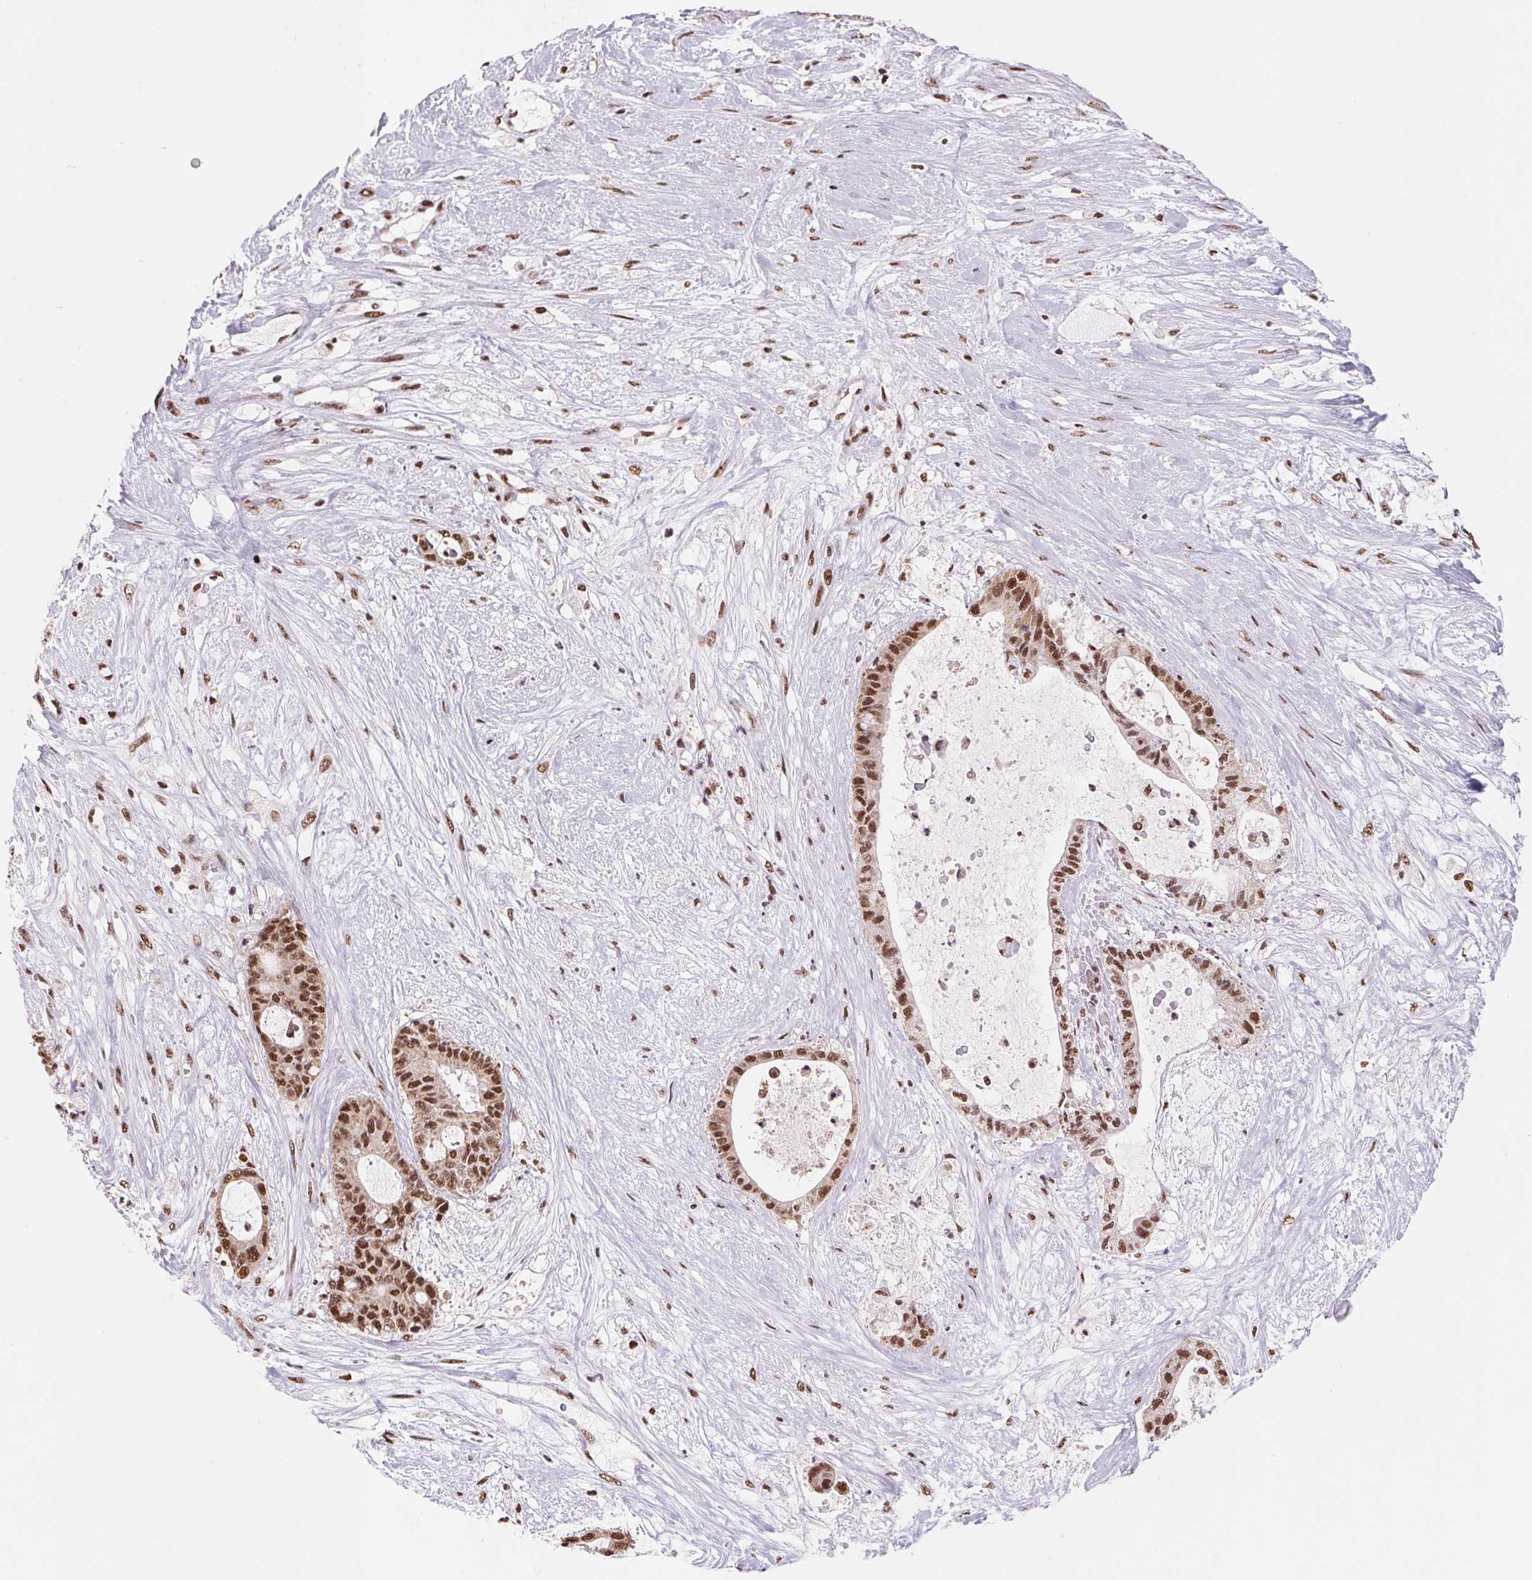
{"staining": {"intensity": "strong", "quantity": ">75%", "location": "nuclear"}, "tissue": "liver cancer", "cell_type": "Tumor cells", "image_type": "cancer", "snomed": [{"axis": "morphology", "description": "Normal tissue, NOS"}, {"axis": "morphology", "description": "Cholangiocarcinoma"}, {"axis": "topography", "description": "Liver"}, {"axis": "topography", "description": "Peripheral nerve tissue"}], "caption": "This photomicrograph demonstrates liver cholangiocarcinoma stained with immunohistochemistry to label a protein in brown. The nuclear of tumor cells show strong positivity for the protein. Nuclei are counter-stained blue.", "gene": "SNRPG", "patient": {"sex": "female", "age": 73}}